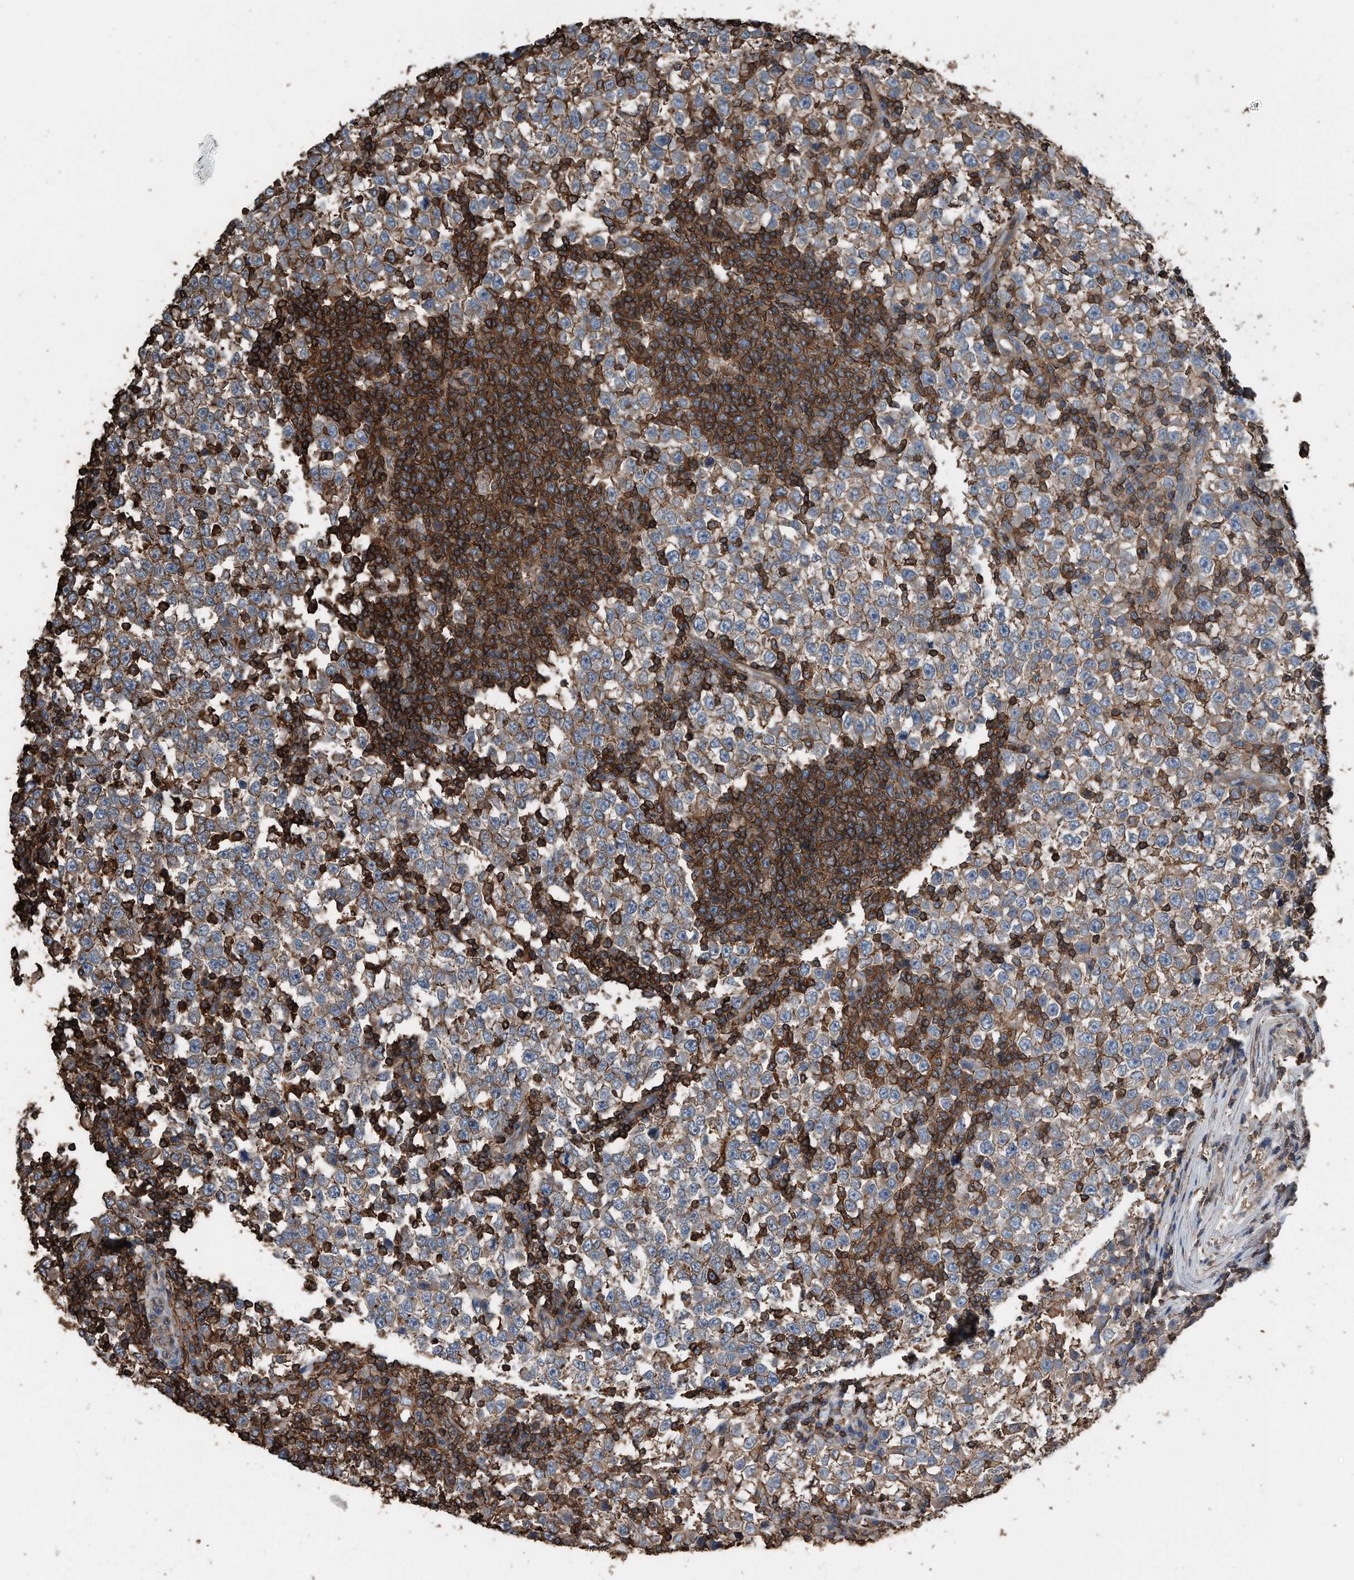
{"staining": {"intensity": "moderate", "quantity": "25%-75%", "location": "cytoplasmic/membranous"}, "tissue": "testis cancer", "cell_type": "Tumor cells", "image_type": "cancer", "snomed": [{"axis": "morphology", "description": "Seminoma, NOS"}, {"axis": "topography", "description": "Testis"}], "caption": "This photomicrograph reveals testis cancer stained with immunohistochemistry to label a protein in brown. The cytoplasmic/membranous of tumor cells show moderate positivity for the protein. Nuclei are counter-stained blue.", "gene": "RSPO3", "patient": {"sex": "male", "age": 65}}